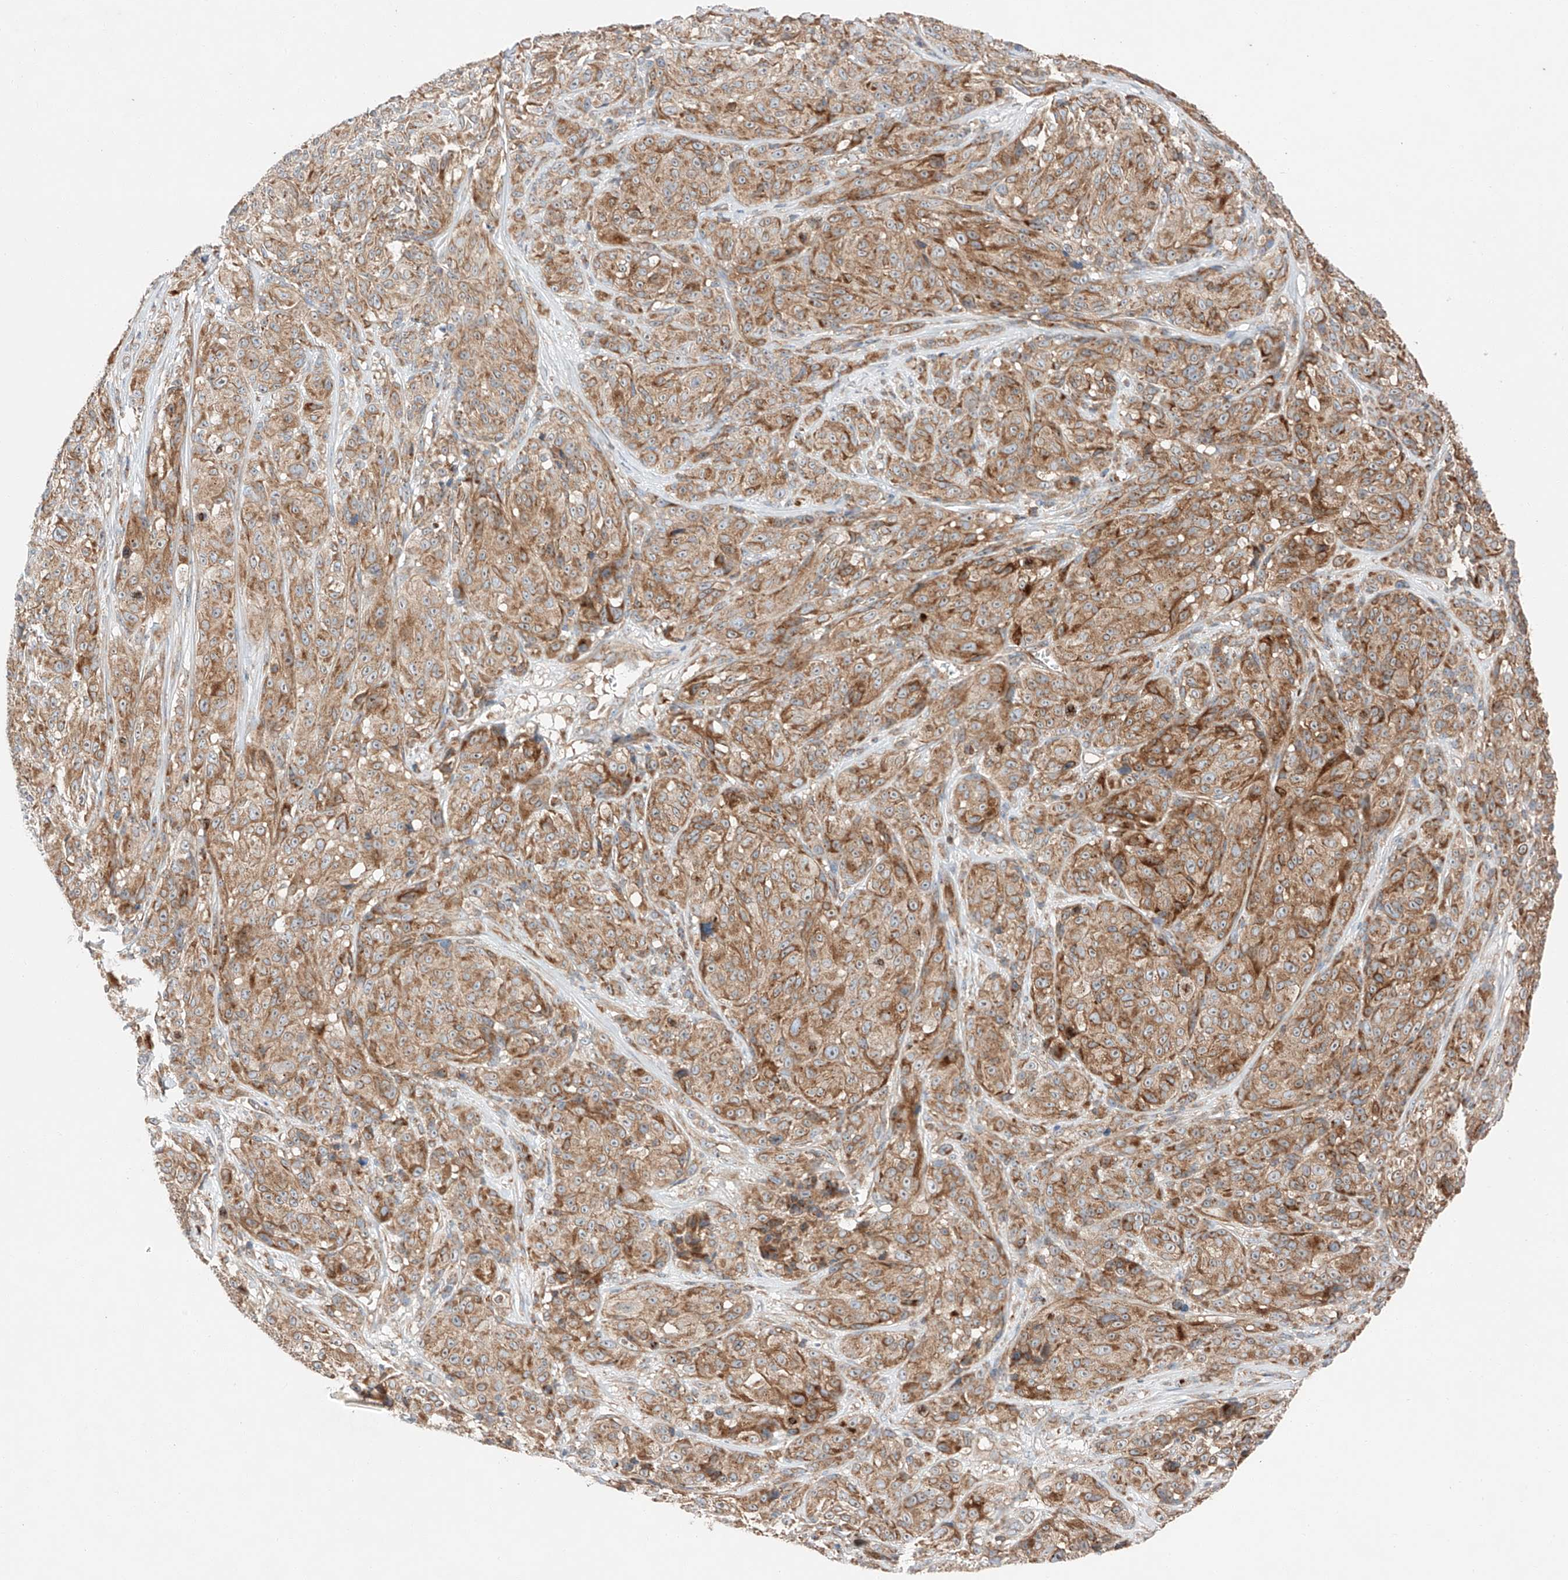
{"staining": {"intensity": "moderate", "quantity": ">75%", "location": "cytoplasmic/membranous"}, "tissue": "melanoma", "cell_type": "Tumor cells", "image_type": "cancer", "snomed": [{"axis": "morphology", "description": "Malignant melanoma, NOS"}, {"axis": "topography", "description": "Skin"}], "caption": "Immunohistochemistry image of melanoma stained for a protein (brown), which shows medium levels of moderate cytoplasmic/membranous expression in about >75% of tumor cells.", "gene": "RUSC1", "patient": {"sex": "male", "age": 73}}